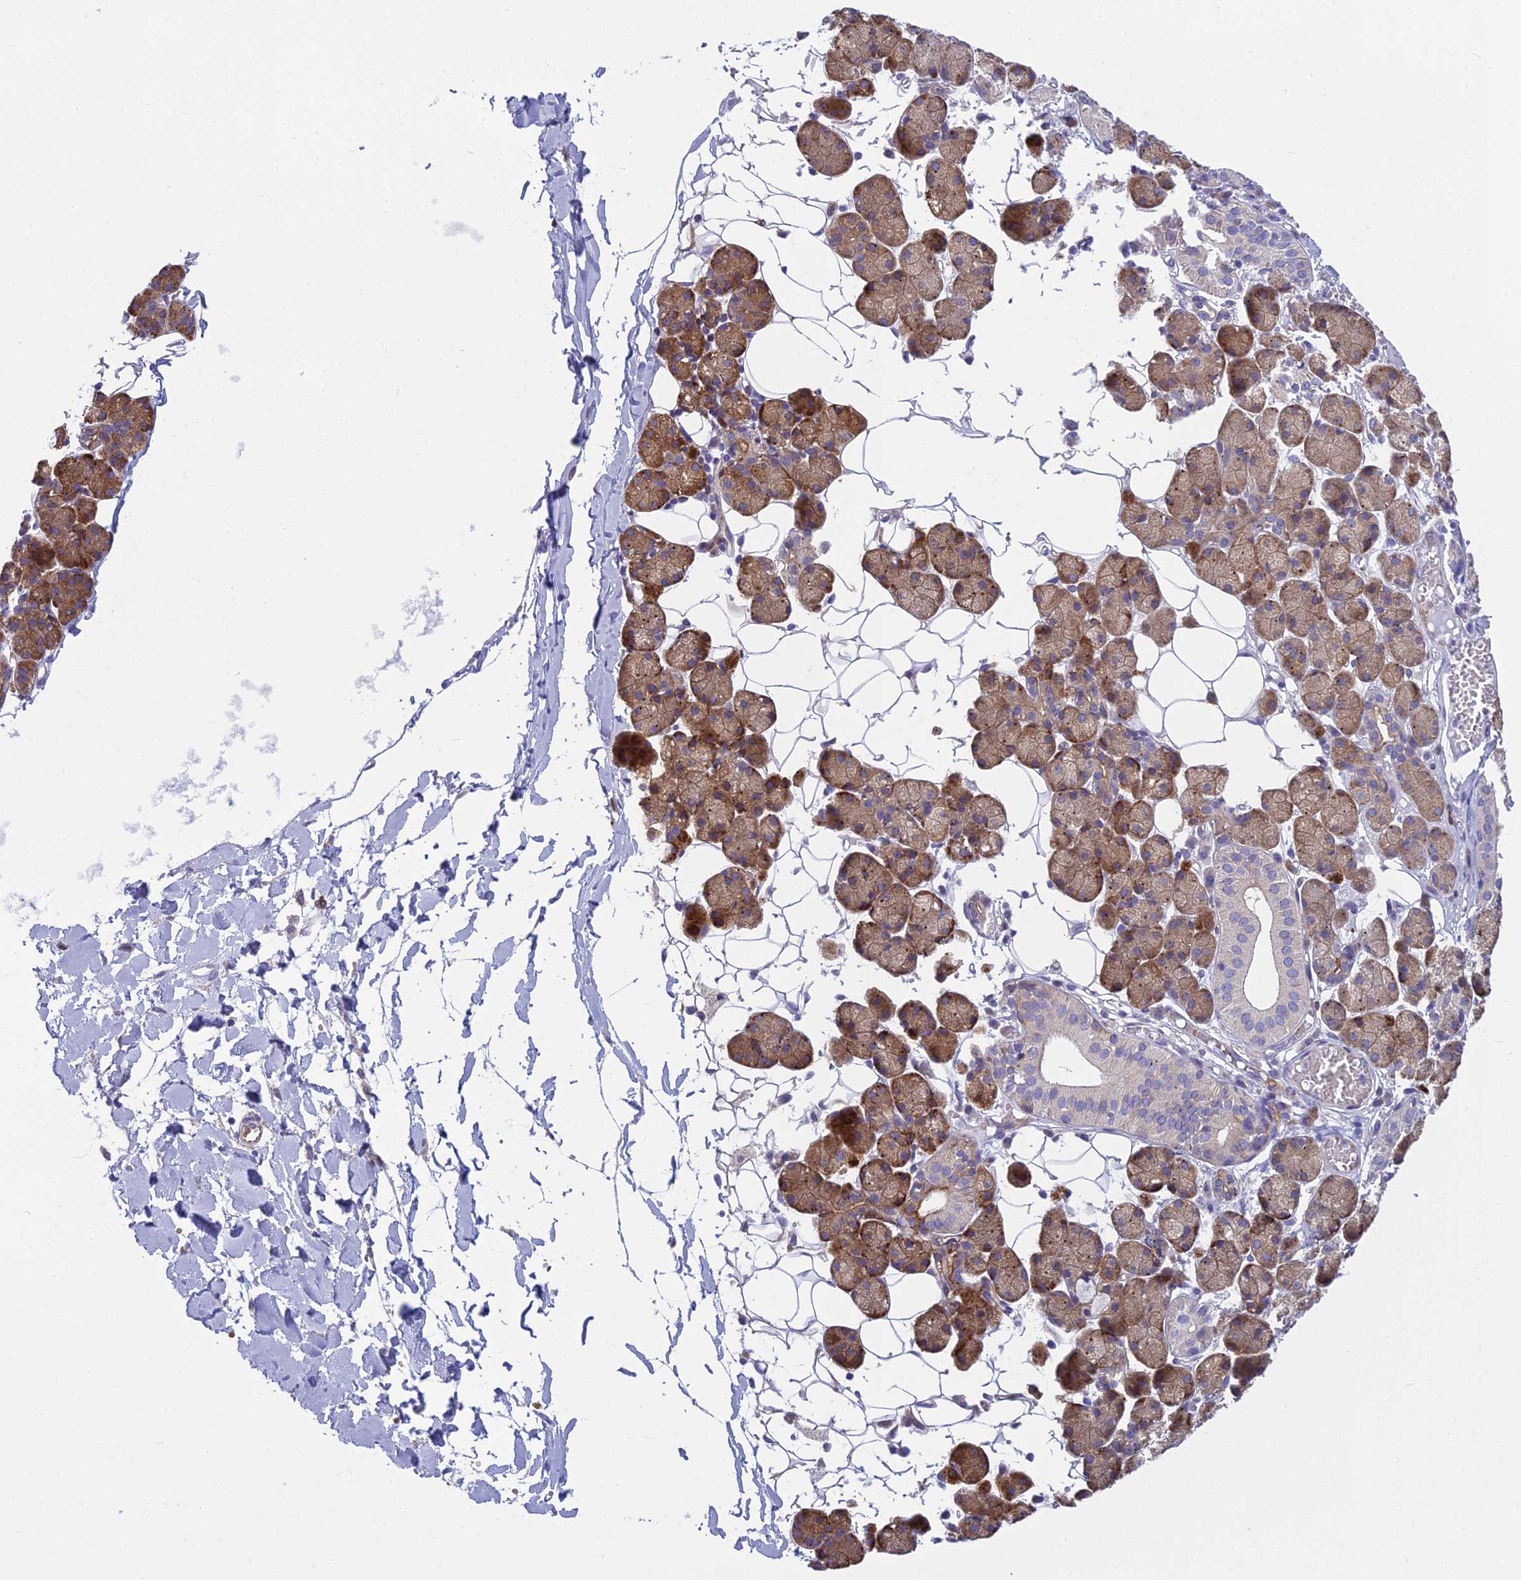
{"staining": {"intensity": "moderate", "quantity": "25%-75%", "location": "cytoplasmic/membranous"}, "tissue": "salivary gland", "cell_type": "Glandular cells", "image_type": "normal", "snomed": [{"axis": "morphology", "description": "Normal tissue, NOS"}, {"axis": "topography", "description": "Salivary gland"}], "caption": "About 25%-75% of glandular cells in normal human salivary gland exhibit moderate cytoplasmic/membranous protein positivity as visualized by brown immunohistochemical staining.", "gene": "PCDHB14", "patient": {"sex": "female", "age": 33}}